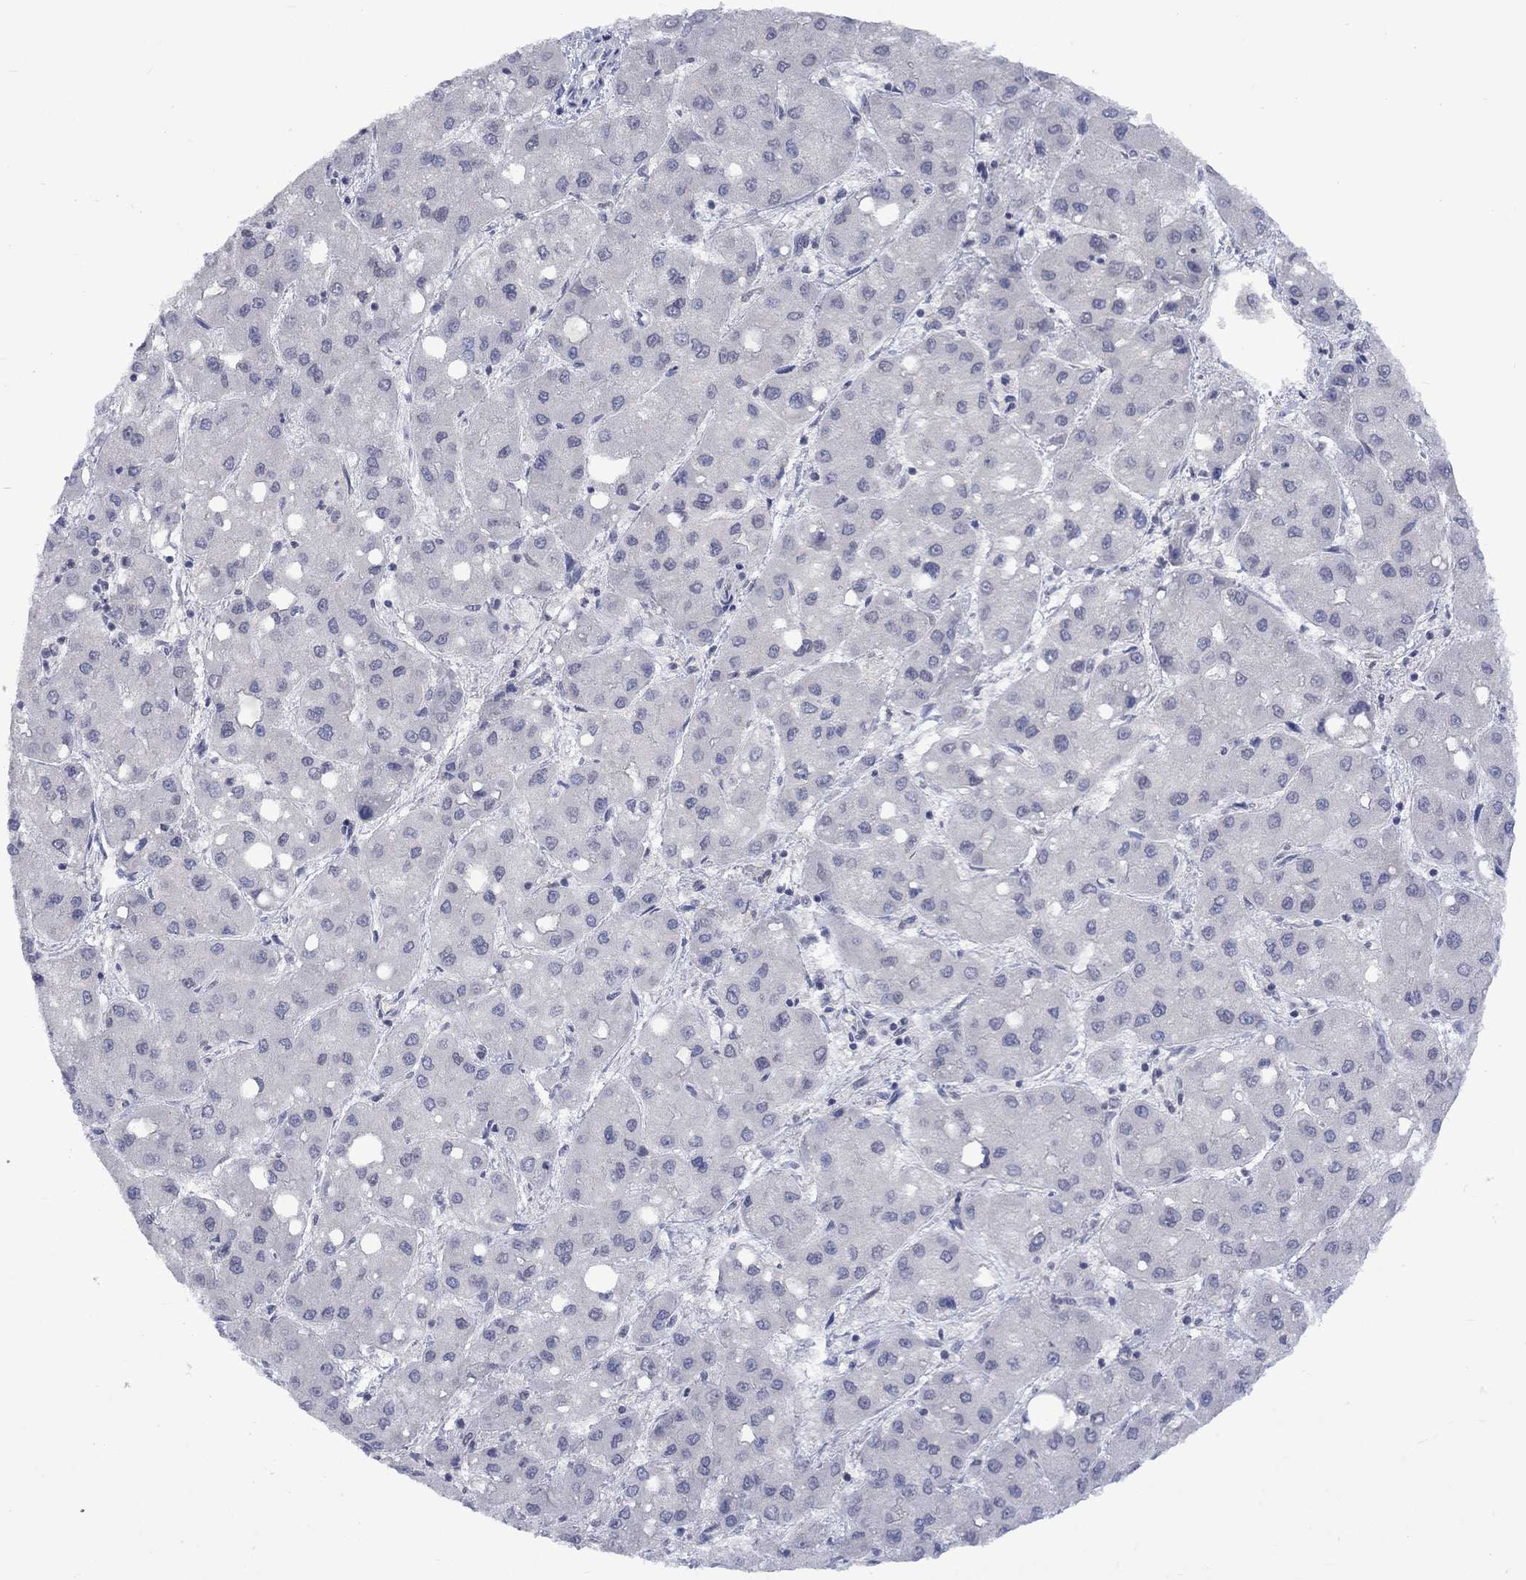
{"staining": {"intensity": "negative", "quantity": "none", "location": "none"}, "tissue": "liver cancer", "cell_type": "Tumor cells", "image_type": "cancer", "snomed": [{"axis": "morphology", "description": "Carcinoma, Hepatocellular, NOS"}, {"axis": "topography", "description": "Liver"}], "caption": "High magnification brightfield microscopy of liver hepatocellular carcinoma stained with DAB (3,3'-diaminobenzidine) (brown) and counterstained with hematoxylin (blue): tumor cells show no significant positivity.", "gene": "NSMF", "patient": {"sex": "male", "age": 73}}